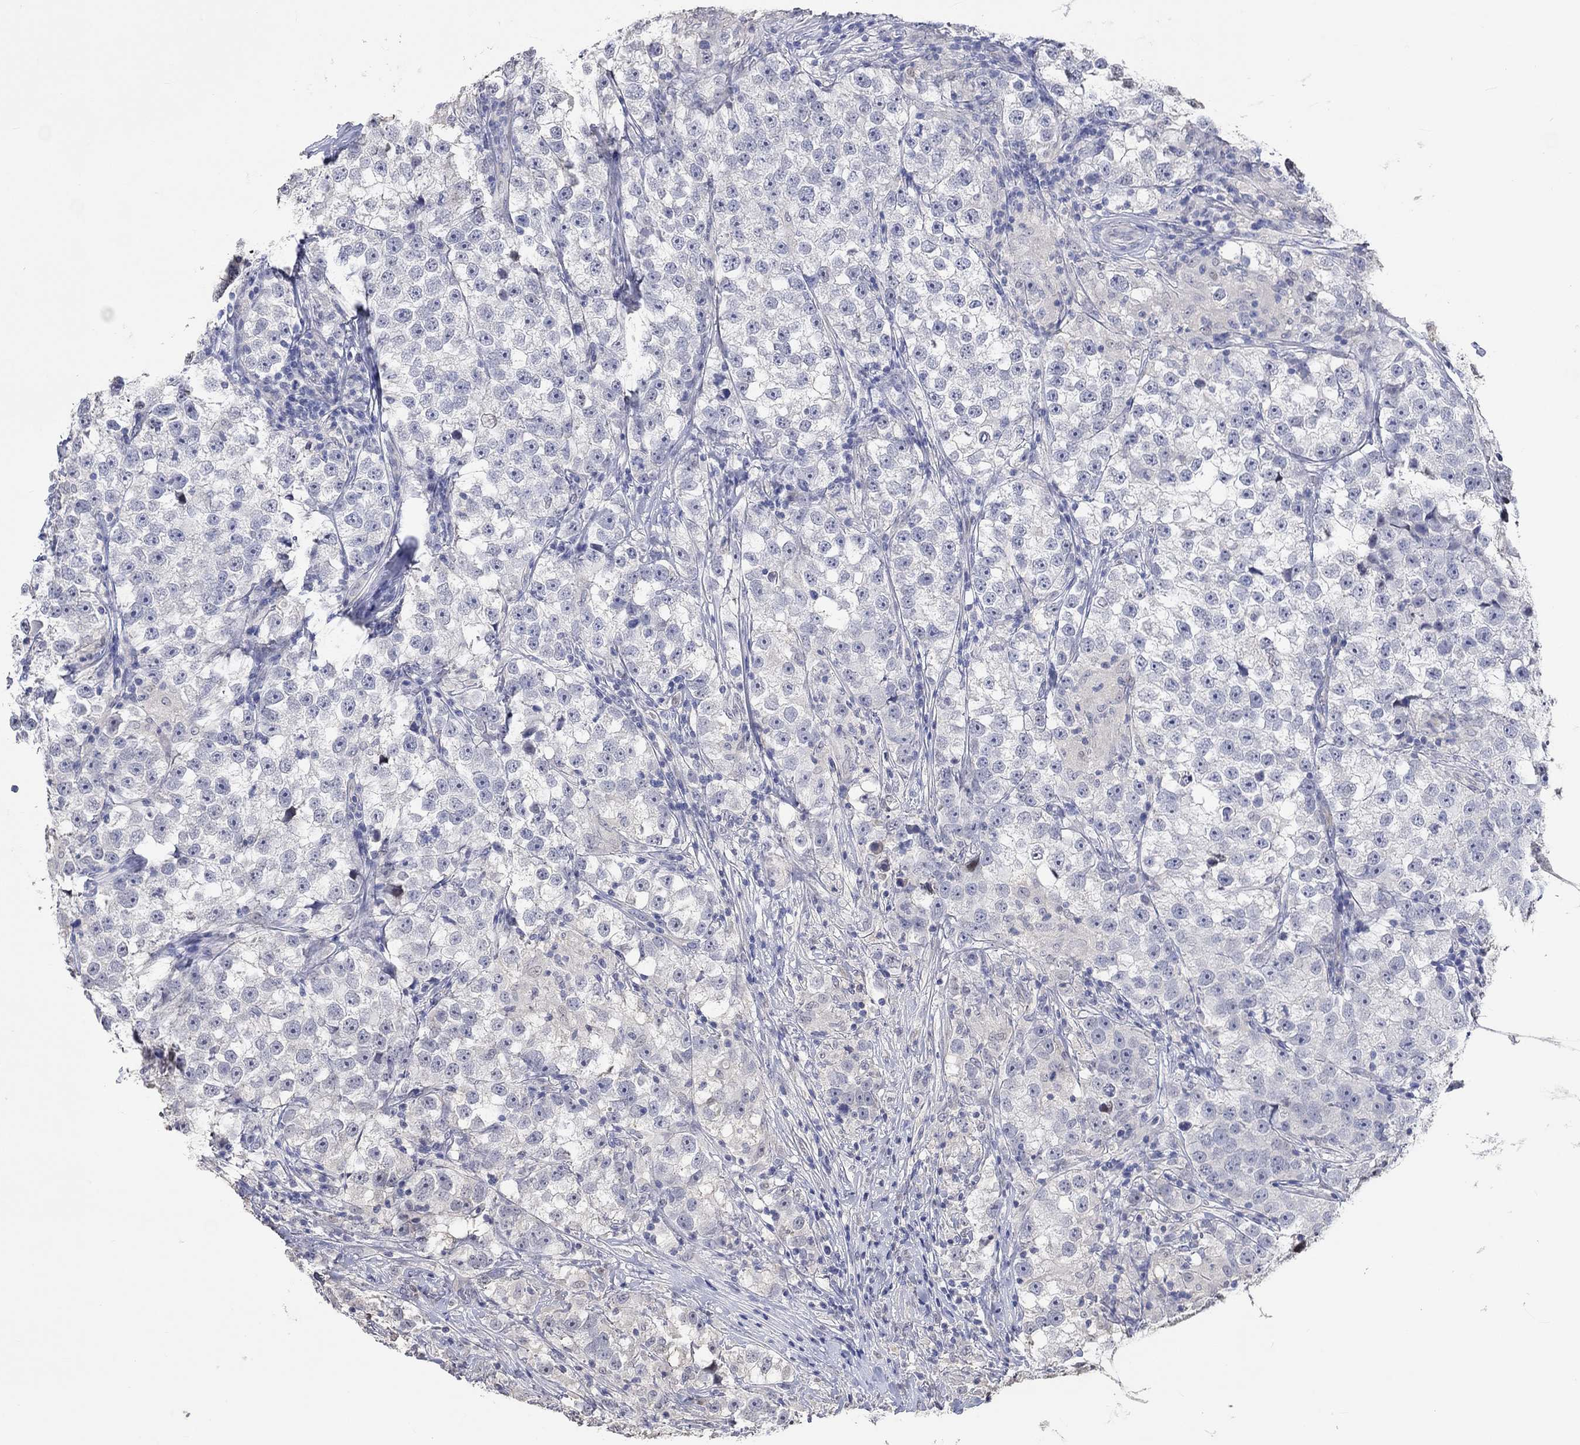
{"staining": {"intensity": "negative", "quantity": "none", "location": "none"}, "tissue": "testis cancer", "cell_type": "Tumor cells", "image_type": "cancer", "snomed": [{"axis": "morphology", "description": "Seminoma, NOS"}, {"axis": "topography", "description": "Testis"}], "caption": "DAB immunohistochemical staining of testis seminoma shows no significant staining in tumor cells.", "gene": "PNMA5", "patient": {"sex": "male", "age": 46}}